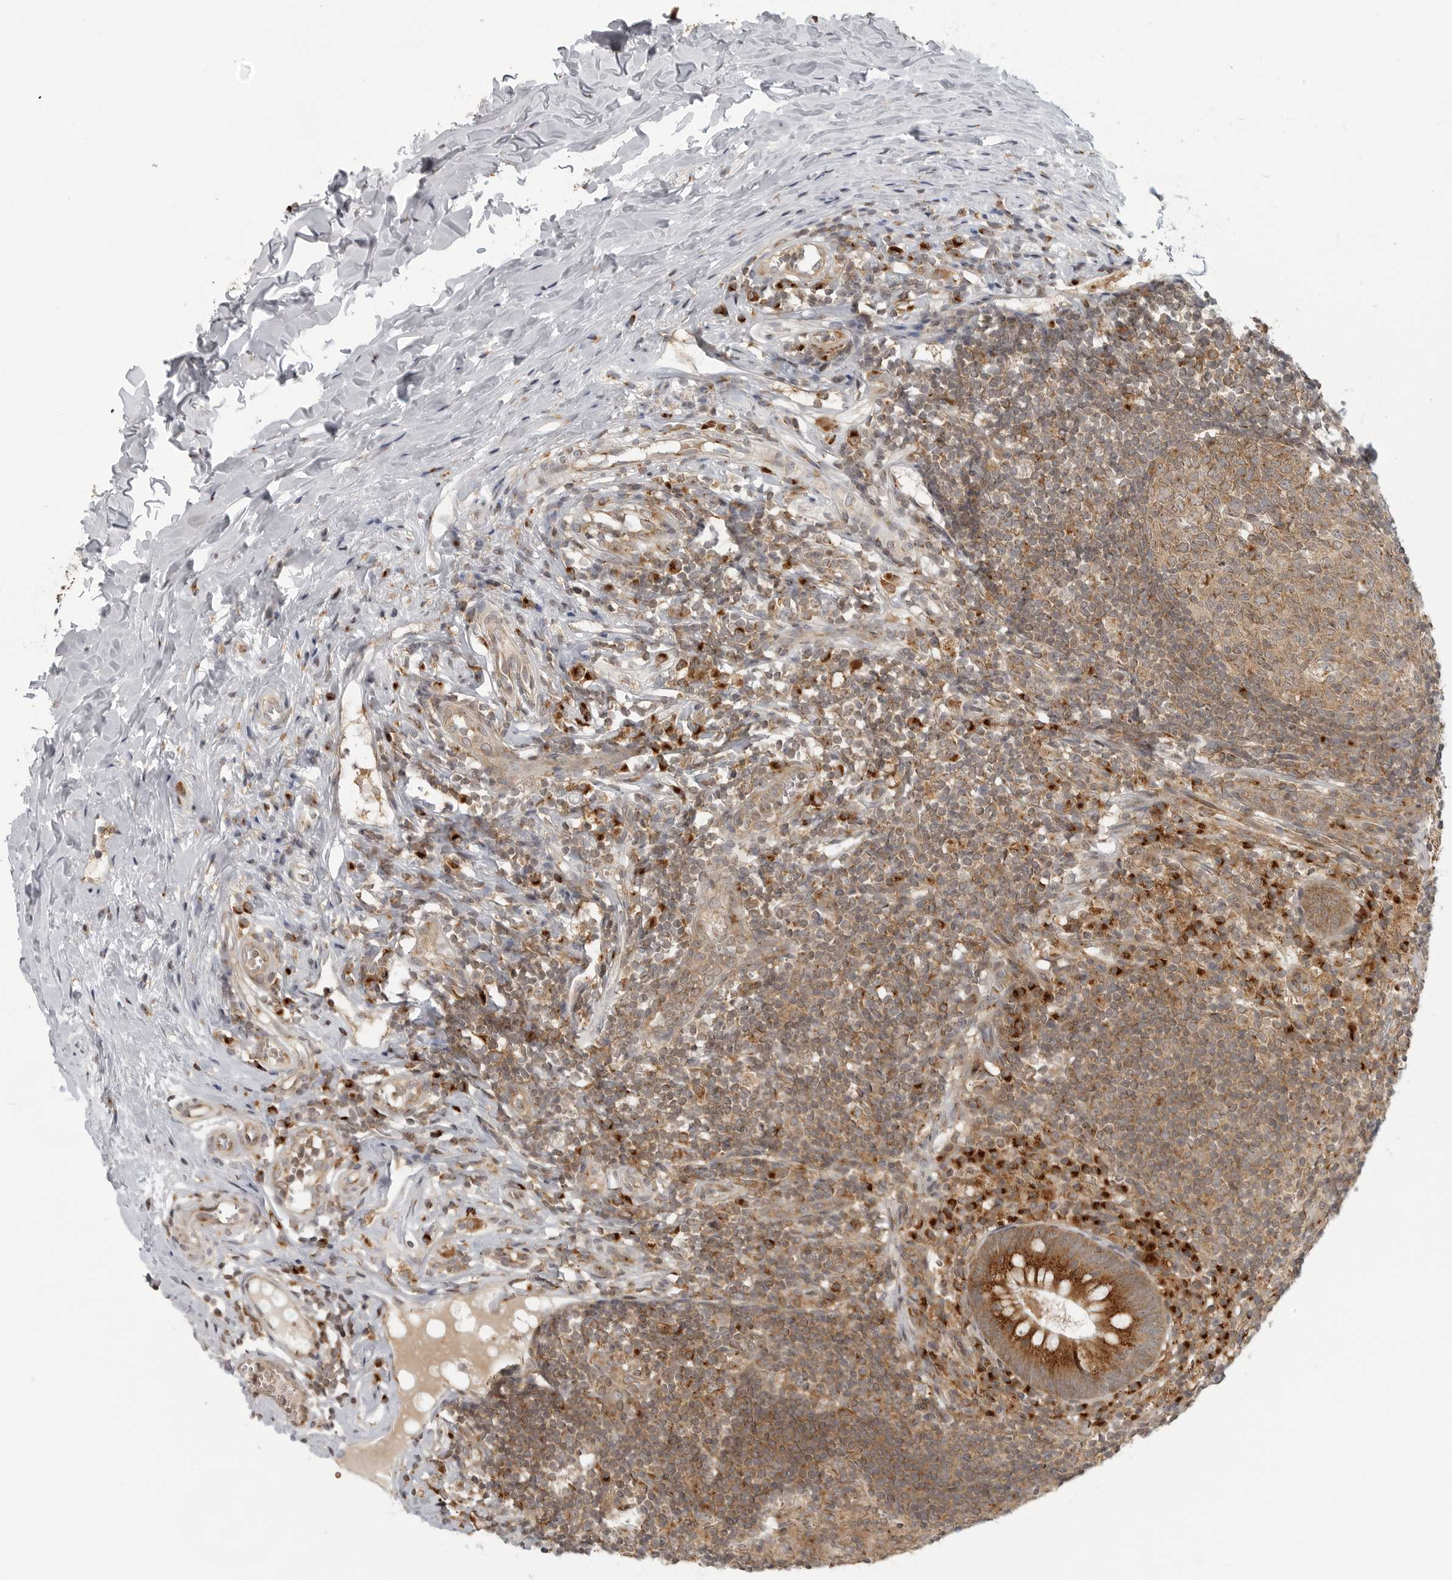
{"staining": {"intensity": "strong", "quantity": ">75%", "location": "cytoplasmic/membranous"}, "tissue": "appendix", "cell_type": "Glandular cells", "image_type": "normal", "snomed": [{"axis": "morphology", "description": "Normal tissue, NOS"}, {"axis": "topography", "description": "Appendix"}], "caption": "IHC (DAB) staining of unremarkable human appendix exhibits strong cytoplasmic/membranous protein staining in approximately >75% of glandular cells.", "gene": "COPA", "patient": {"sex": "female", "age": 20}}